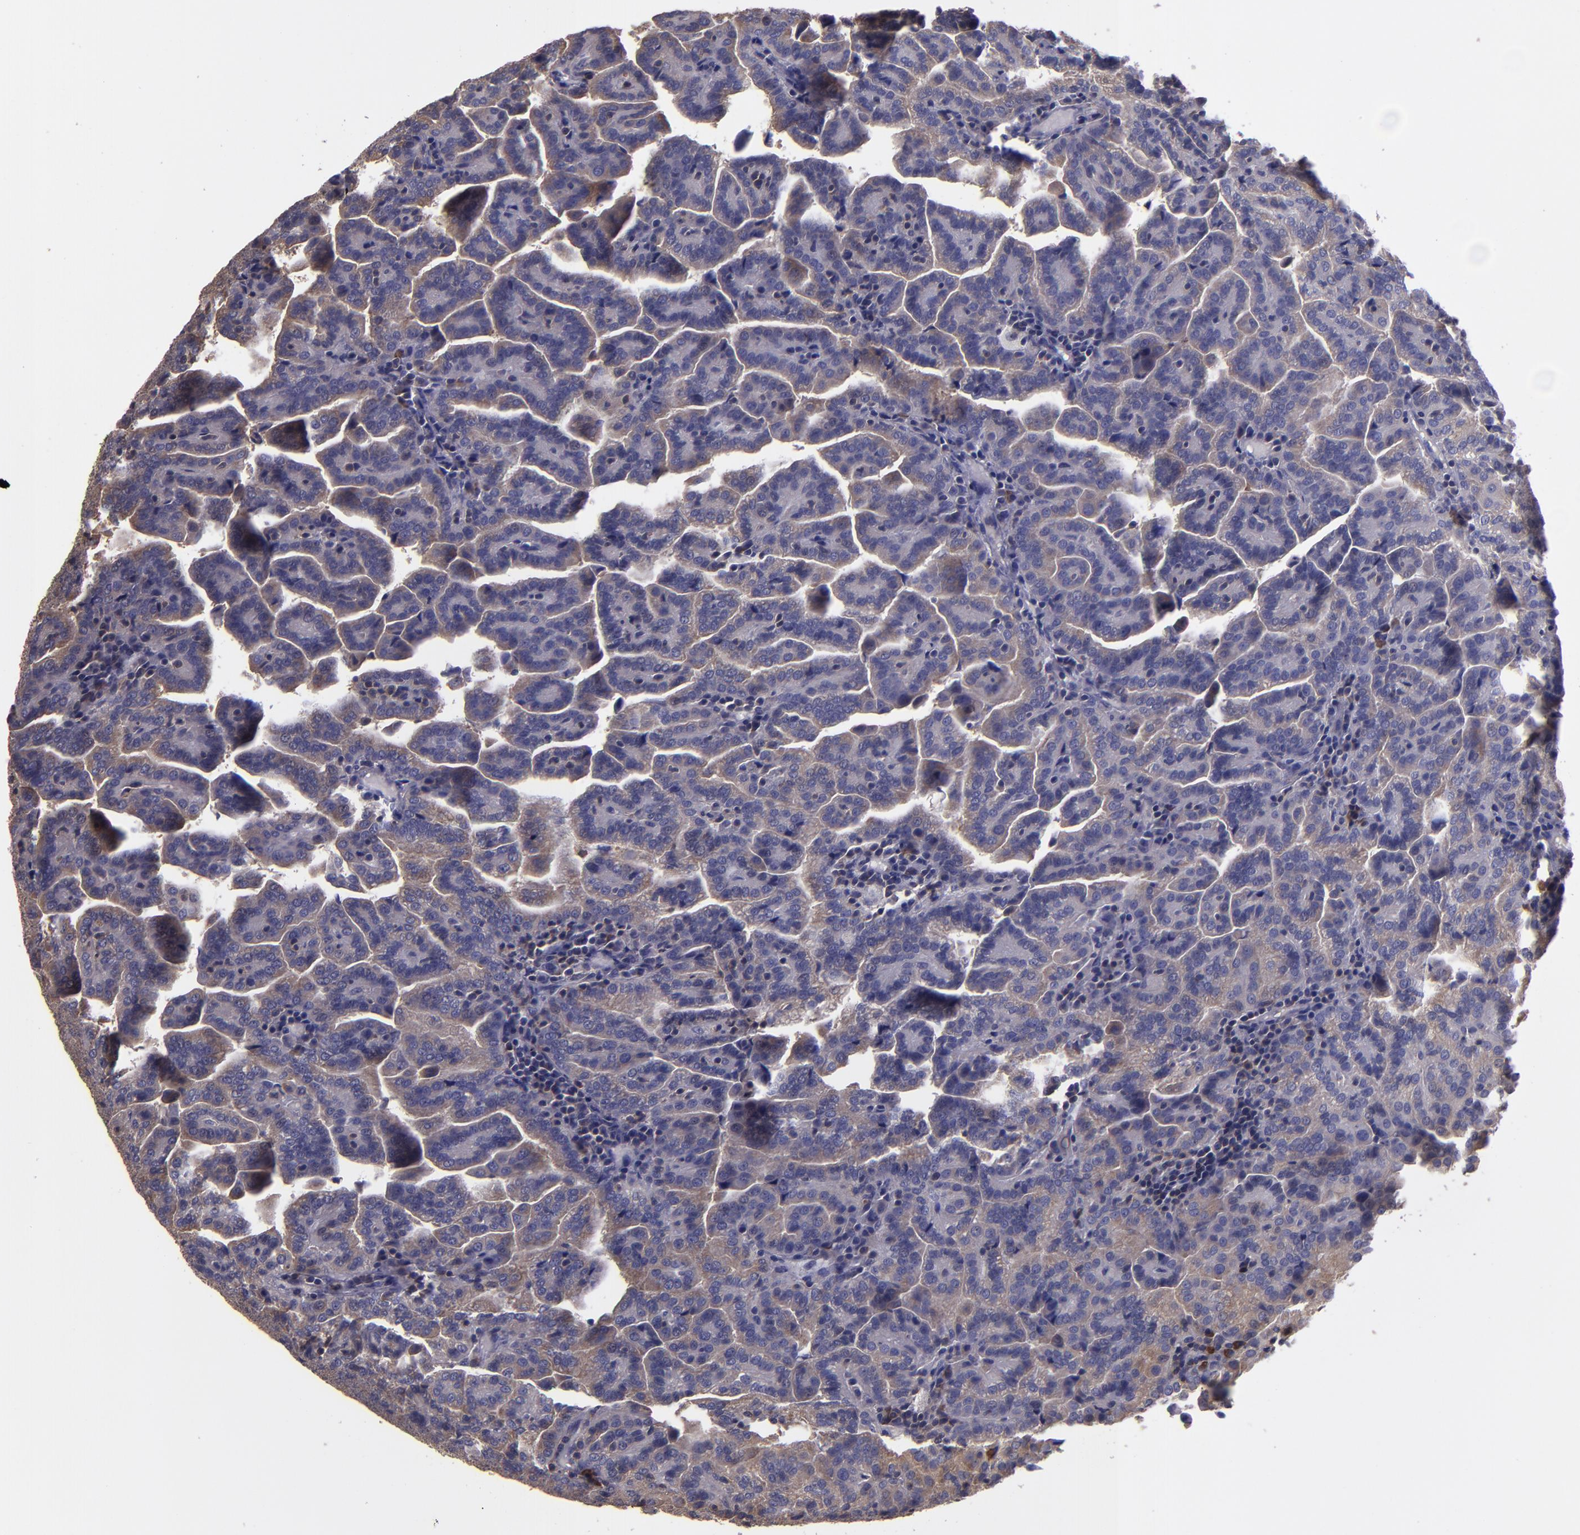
{"staining": {"intensity": "moderate", "quantity": "25%-75%", "location": "cytoplasmic/membranous"}, "tissue": "renal cancer", "cell_type": "Tumor cells", "image_type": "cancer", "snomed": [{"axis": "morphology", "description": "Adenocarcinoma, NOS"}, {"axis": "topography", "description": "Kidney"}], "caption": "Renal cancer stained with a brown dye shows moderate cytoplasmic/membranous positive staining in about 25%-75% of tumor cells.", "gene": "CARS1", "patient": {"sex": "male", "age": 61}}